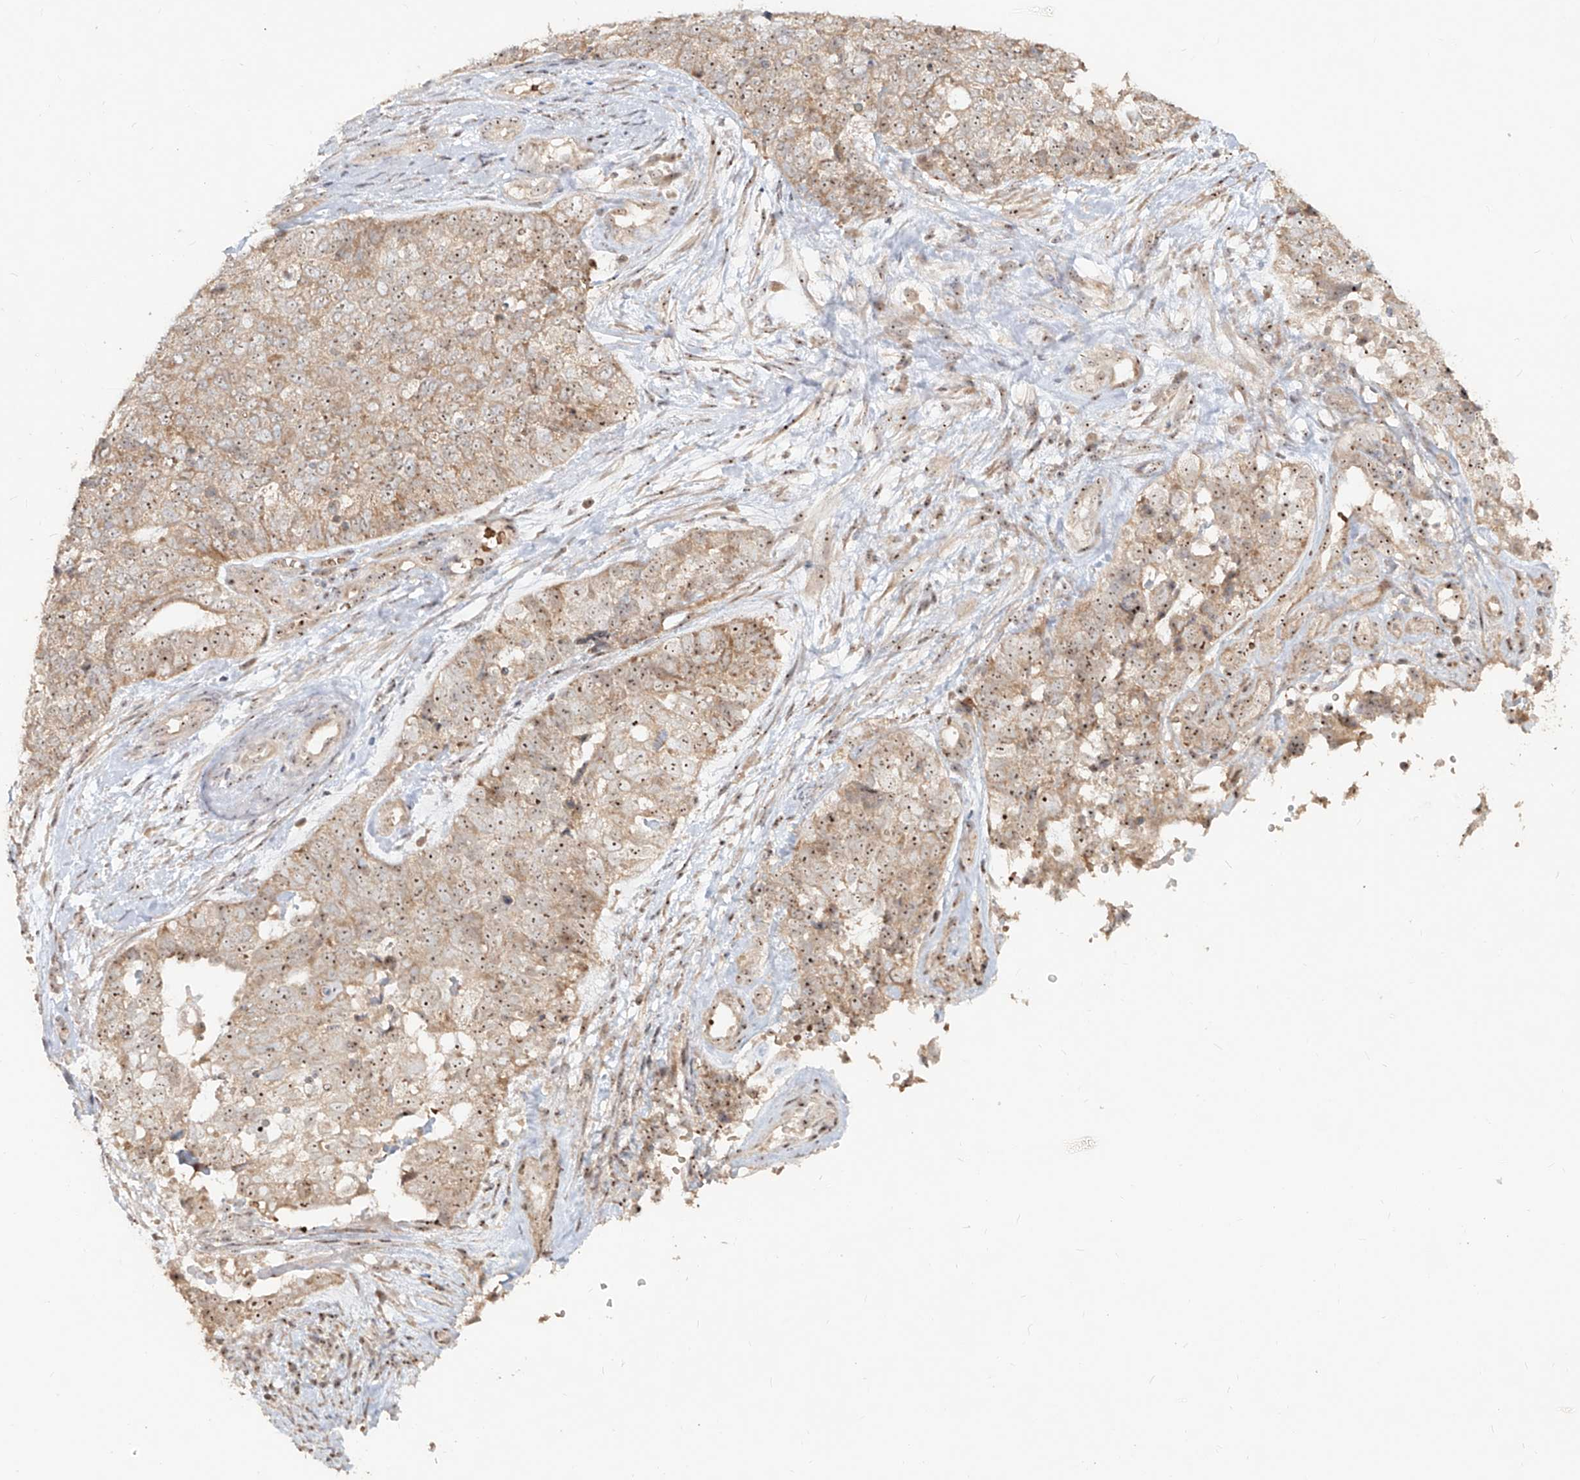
{"staining": {"intensity": "moderate", "quantity": ">75%", "location": "cytoplasmic/membranous,nuclear"}, "tissue": "cervical cancer", "cell_type": "Tumor cells", "image_type": "cancer", "snomed": [{"axis": "morphology", "description": "Squamous cell carcinoma, NOS"}, {"axis": "topography", "description": "Cervix"}], "caption": "Protein staining by IHC displays moderate cytoplasmic/membranous and nuclear positivity in approximately >75% of tumor cells in cervical cancer.", "gene": "BYSL", "patient": {"sex": "female", "age": 63}}